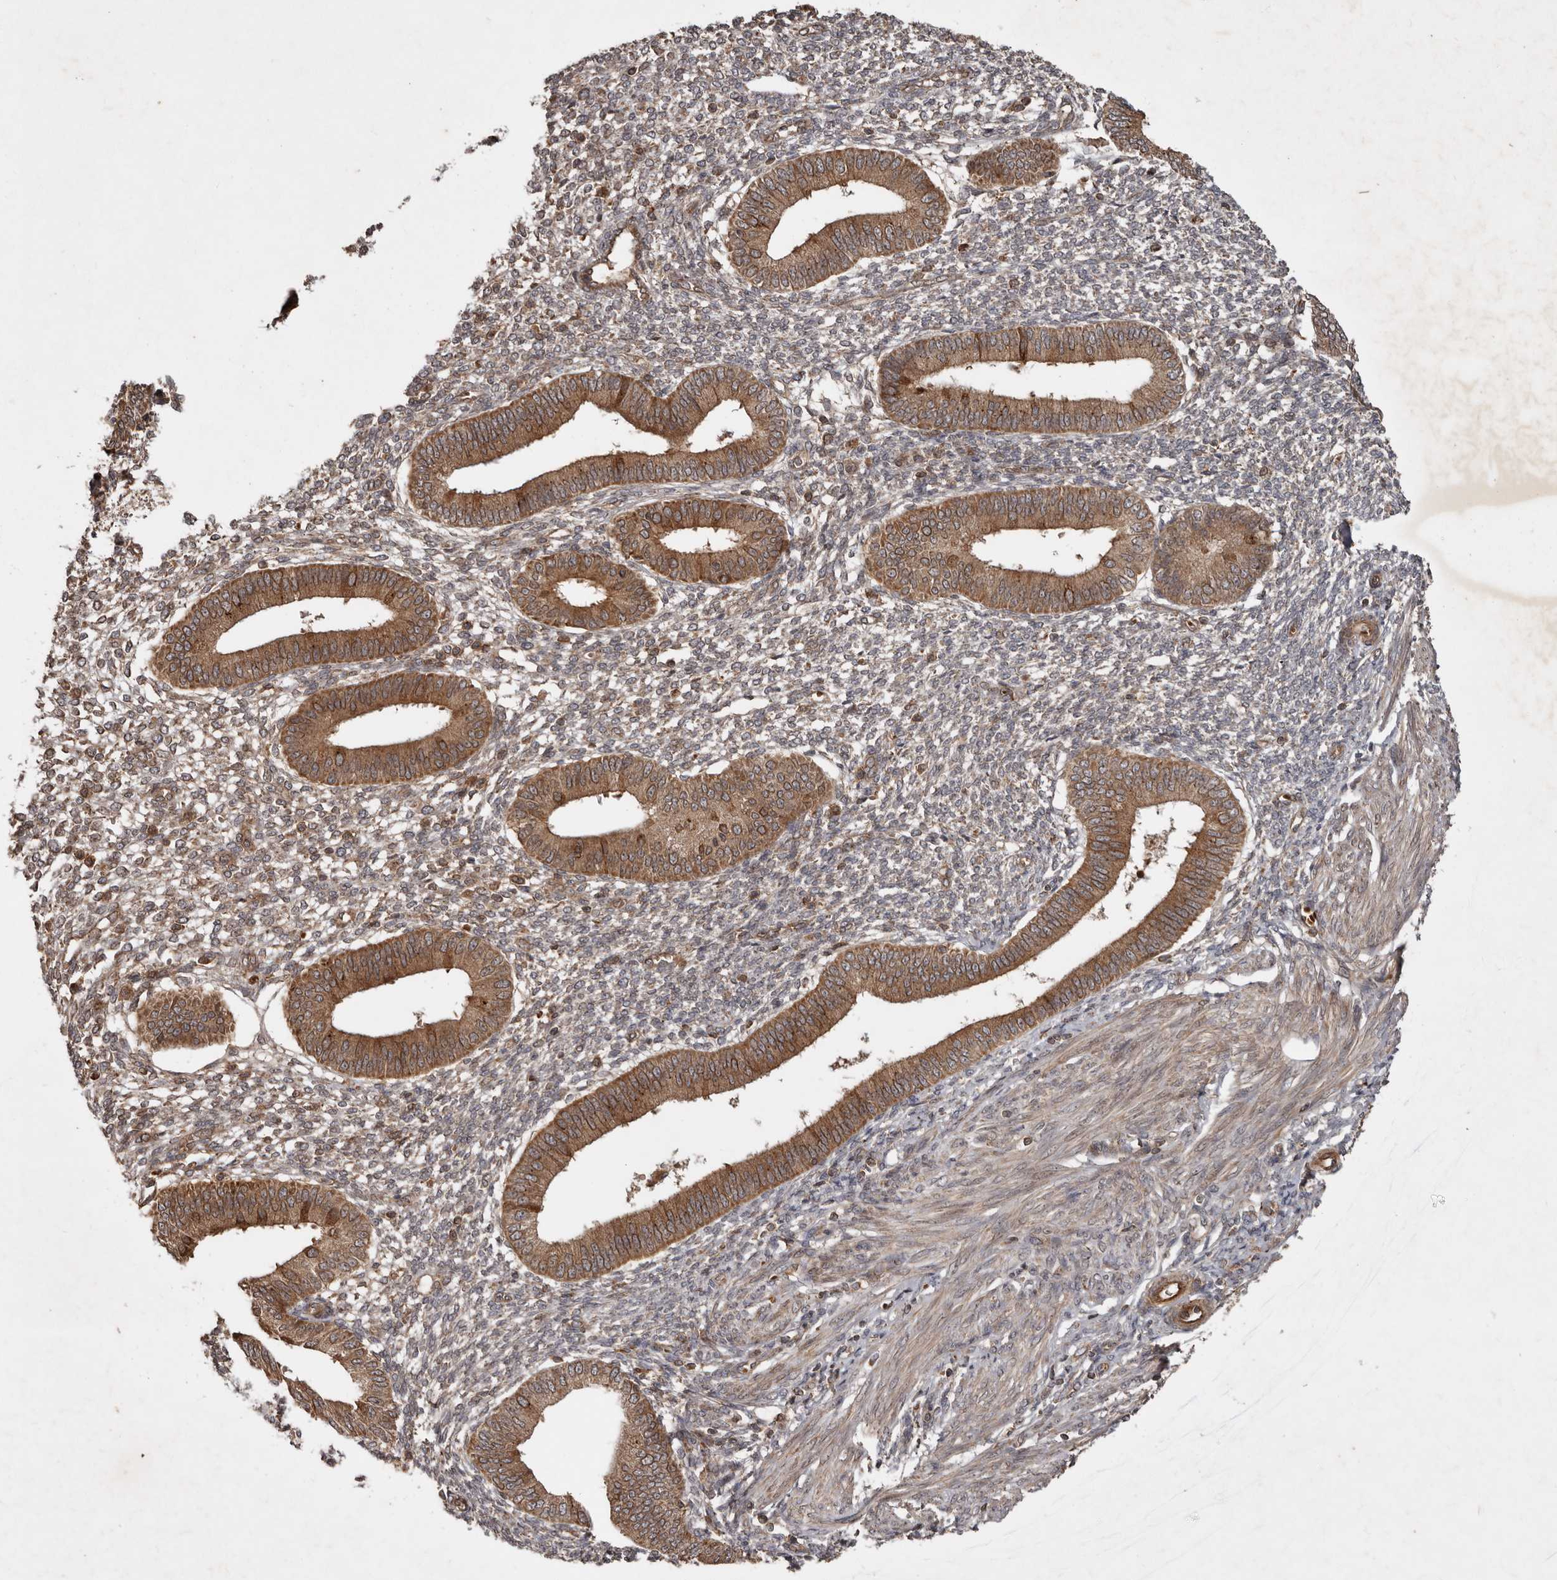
{"staining": {"intensity": "moderate", "quantity": ">75%", "location": "cytoplasmic/membranous,nuclear"}, "tissue": "endometrium", "cell_type": "Cells in endometrial stroma", "image_type": "normal", "snomed": [{"axis": "morphology", "description": "Normal tissue, NOS"}, {"axis": "topography", "description": "Endometrium"}], "caption": "Immunohistochemical staining of unremarkable endometrium displays >75% levels of moderate cytoplasmic/membranous,nuclear protein expression in about >75% of cells in endometrial stroma.", "gene": "STK36", "patient": {"sex": "female", "age": 46}}